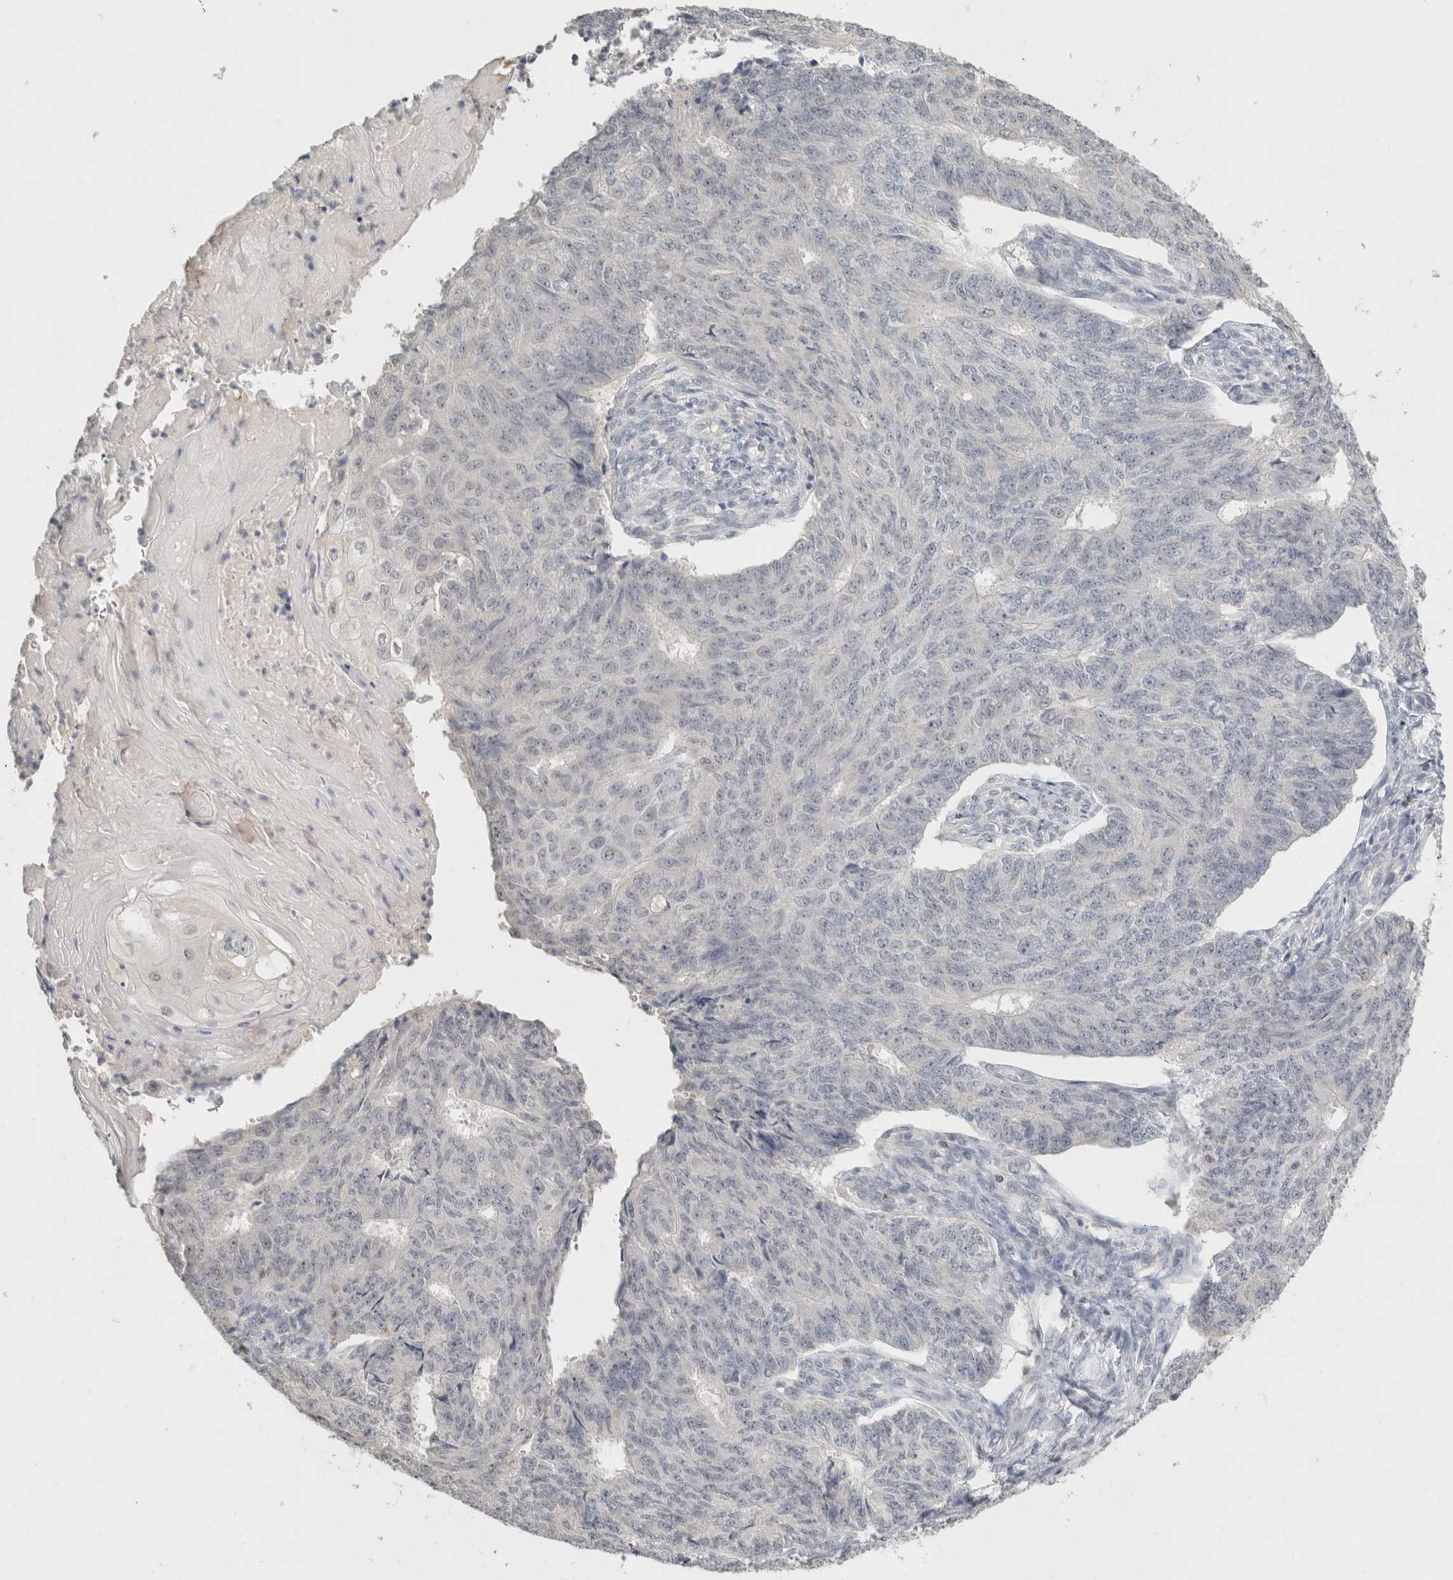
{"staining": {"intensity": "negative", "quantity": "none", "location": "none"}, "tissue": "endometrial cancer", "cell_type": "Tumor cells", "image_type": "cancer", "snomed": [{"axis": "morphology", "description": "Adenocarcinoma, NOS"}, {"axis": "topography", "description": "Endometrium"}], "caption": "The immunohistochemistry (IHC) photomicrograph has no significant positivity in tumor cells of endometrial cancer tissue. (Immunohistochemistry, brightfield microscopy, high magnification).", "gene": "TRAT1", "patient": {"sex": "female", "age": 32}}